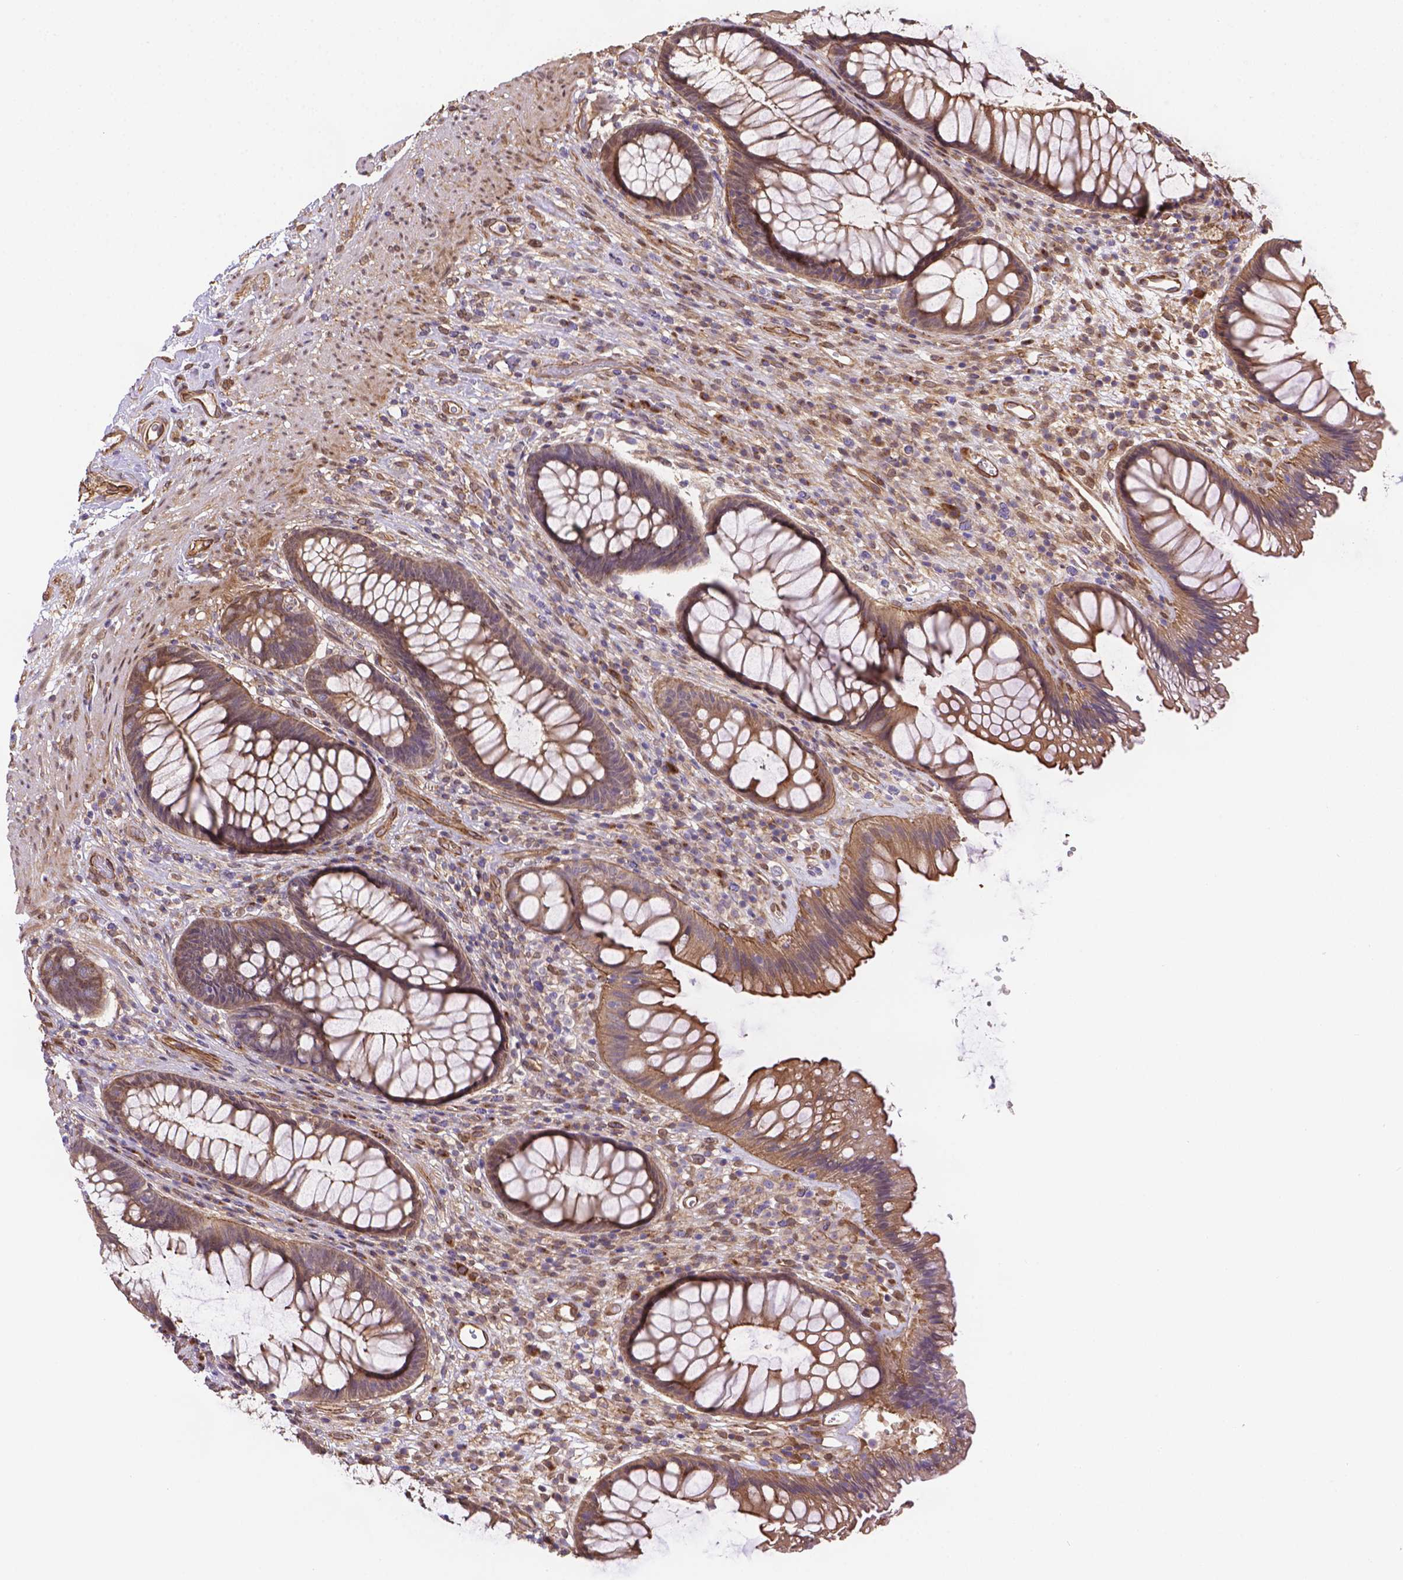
{"staining": {"intensity": "moderate", "quantity": ">75%", "location": "cytoplasmic/membranous"}, "tissue": "rectum", "cell_type": "Glandular cells", "image_type": "normal", "snomed": [{"axis": "morphology", "description": "Normal tissue, NOS"}, {"axis": "topography", "description": "Smooth muscle"}, {"axis": "topography", "description": "Rectum"}], "caption": "A brown stain shows moderate cytoplasmic/membranous staining of a protein in glandular cells of benign human rectum.", "gene": "YAP1", "patient": {"sex": "male", "age": 53}}